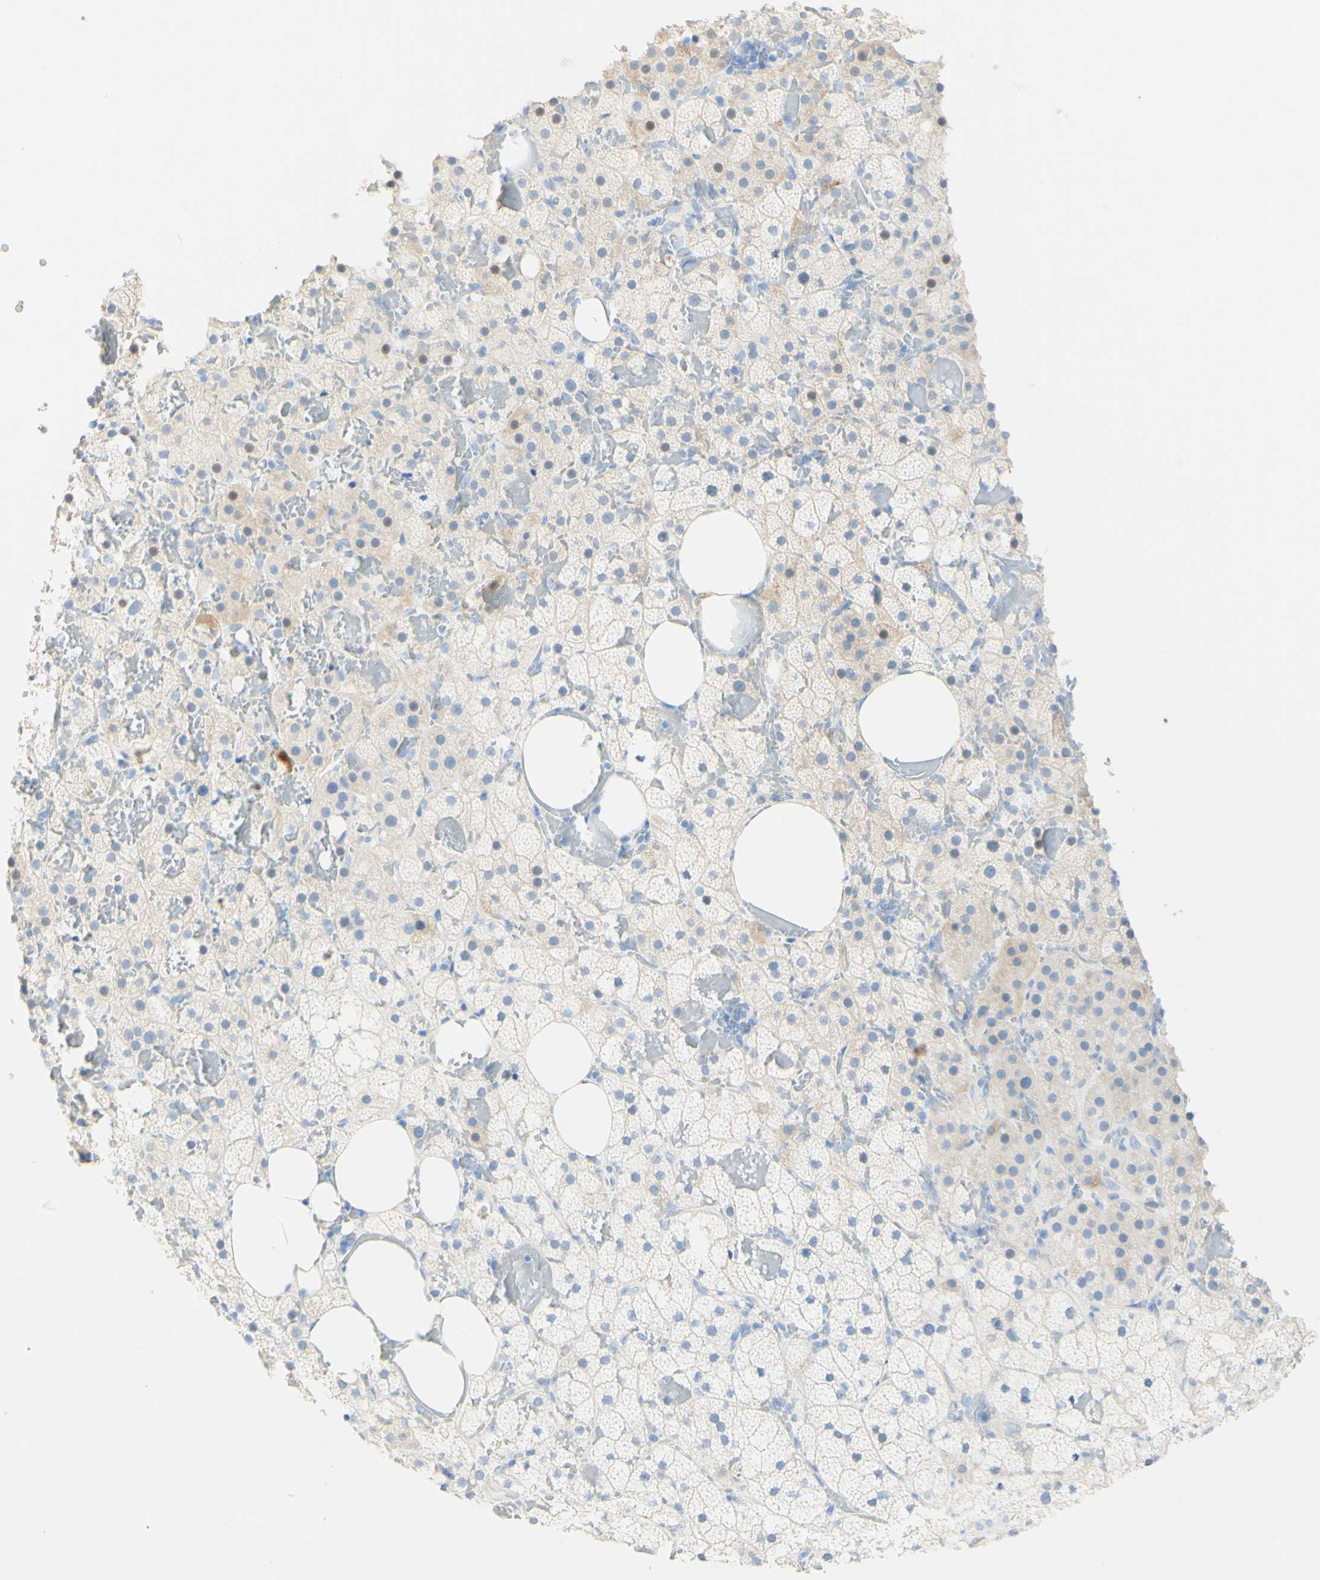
{"staining": {"intensity": "weak", "quantity": ">75%", "location": "cytoplasmic/membranous"}, "tissue": "adrenal gland", "cell_type": "Glandular cells", "image_type": "normal", "snomed": [{"axis": "morphology", "description": "Normal tissue, NOS"}, {"axis": "topography", "description": "Adrenal gland"}], "caption": "Immunohistochemistry of benign human adrenal gland displays low levels of weak cytoplasmic/membranous staining in about >75% of glandular cells.", "gene": "PIGR", "patient": {"sex": "female", "age": 59}}